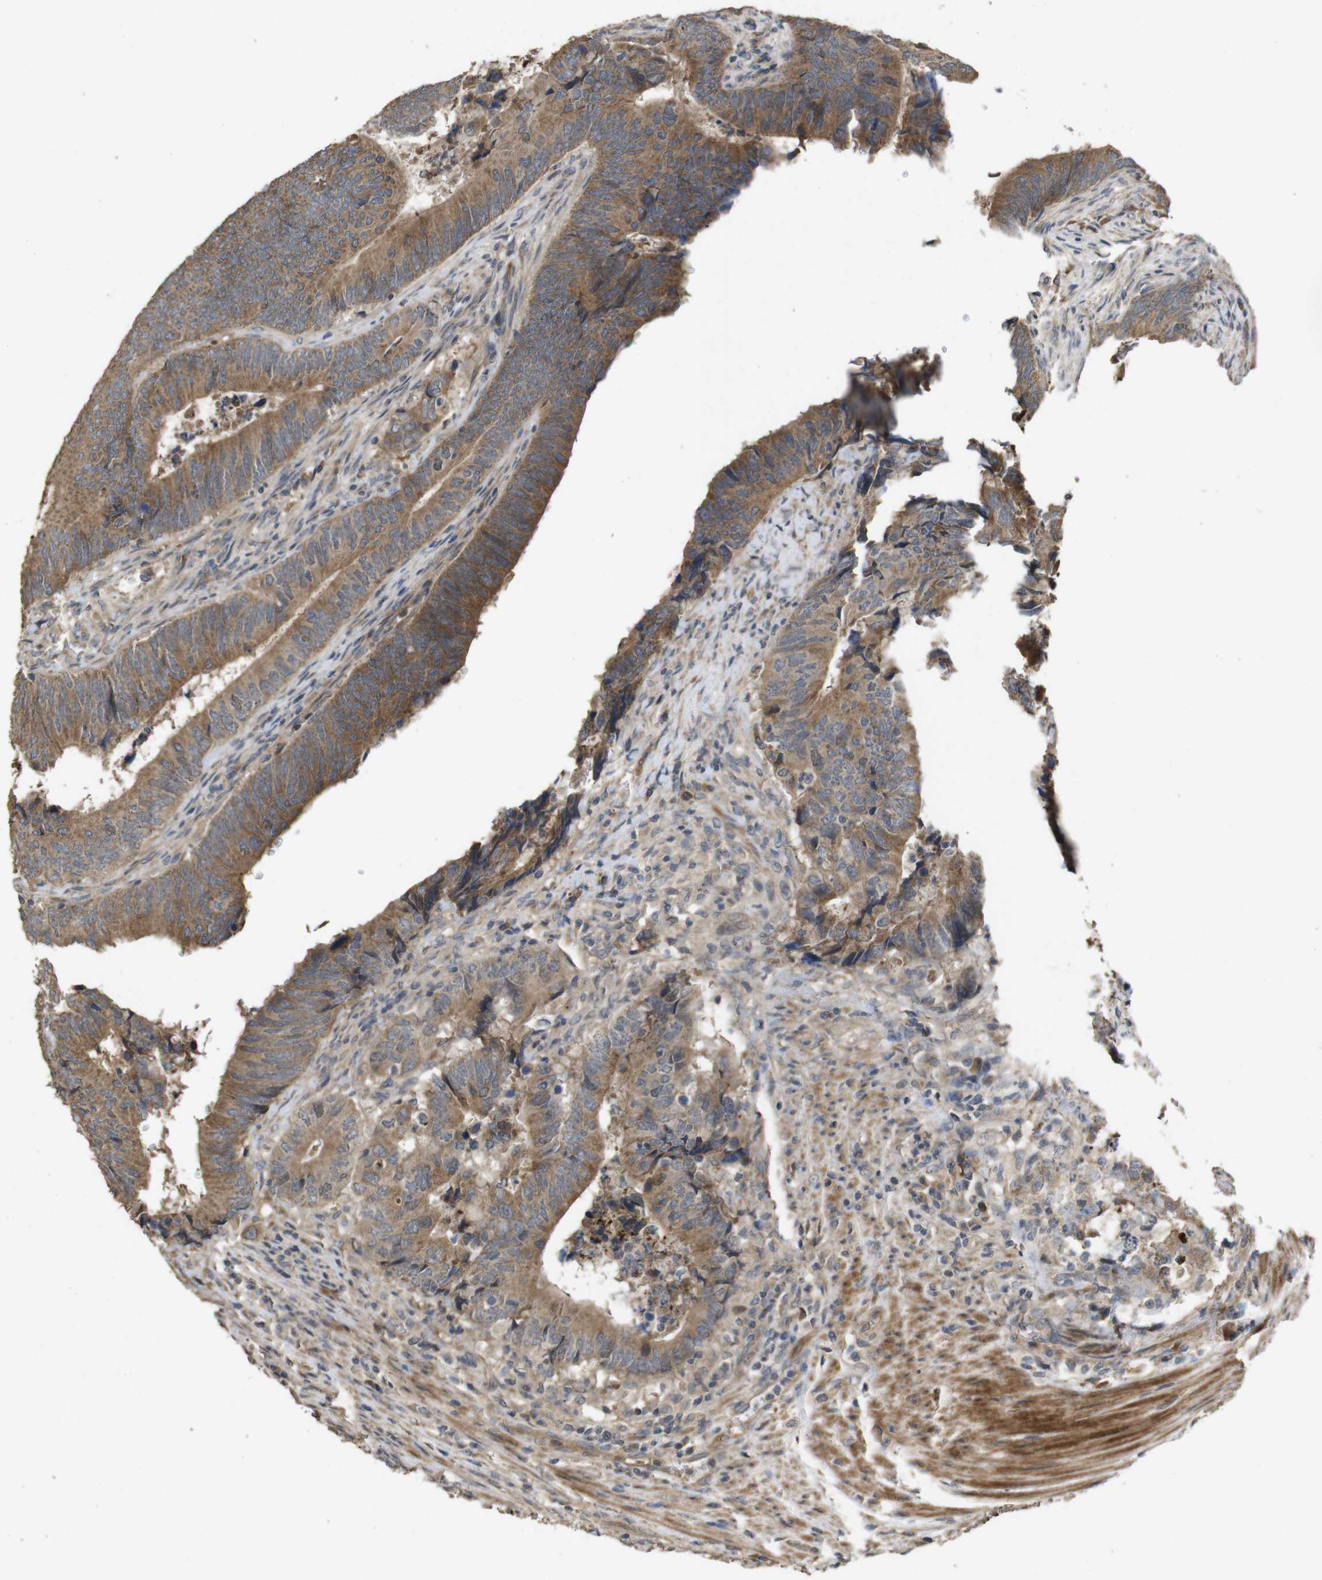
{"staining": {"intensity": "moderate", "quantity": ">75%", "location": "cytoplasmic/membranous"}, "tissue": "colorectal cancer", "cell_type": "Tumor cells", "image_type": "cancer", "snomed": [{"axis": "morphology", "description": "Normal tissue, NOS"}, {"axis": "morphology", "description": "Adenocarcinoma, NOS"}, {"axis": "topography", "description": "Colon"}], "caption": "DAB (3,3'-diaminobenzidine) immunohistochemical staining of colorectal adenocarcinoma shows moderate cytoplasmic/membranous protein positivity in about >75% of tumor cells.", "gene": "PCDHB10", "patient": {"sex": "male", "age": 56}}